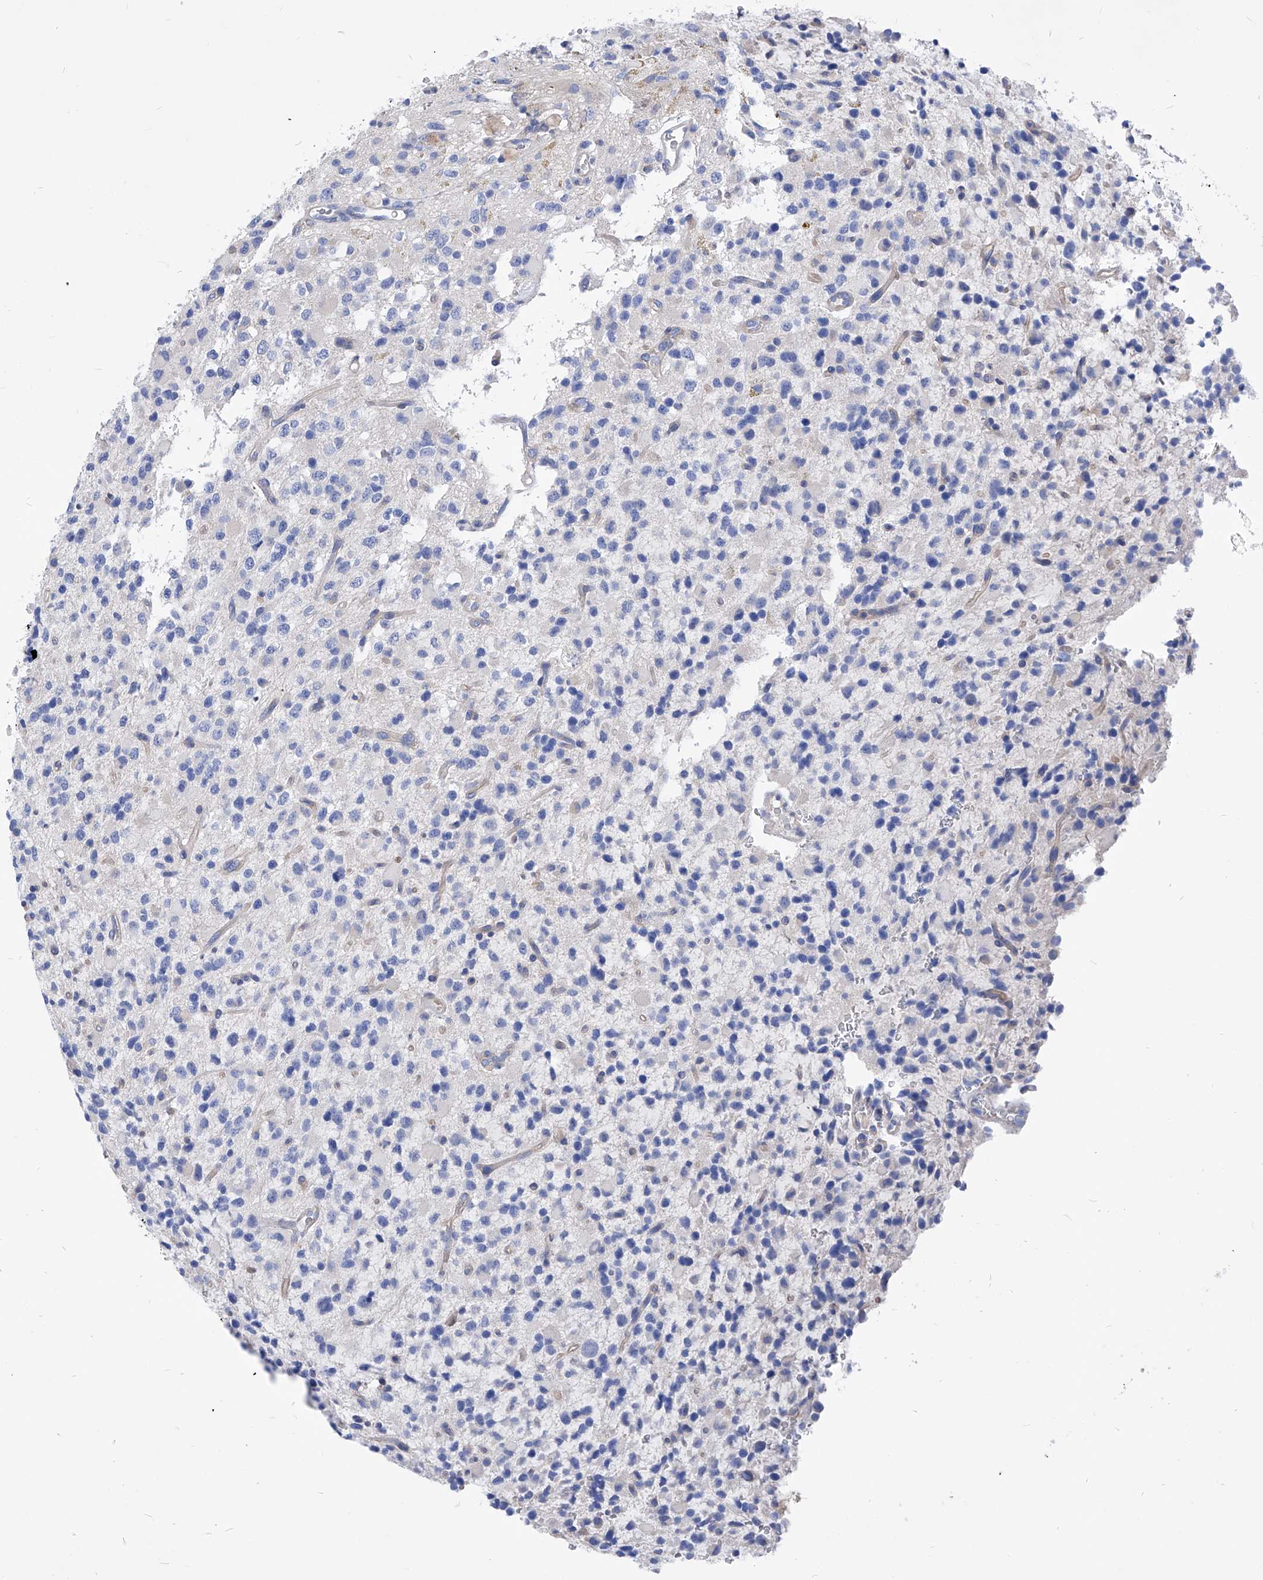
{"staining": {"intensity": "negative", "quantity": "none", "location": "none"}, "tissue": "glioma", "cell_type": "Tumor cells", "image_type": "cancer", "snomed": [{"axis": "morphology", "description": "Glioma, malignant, High grade"}, {"axis": "topography", "description": "Brain"}], "caption": "Human malignant glioma (high-grade) stained for a protein using immunohistochemistry (IHC) displays no staining in tumor cells.", "gene": "XPNPEP1", "patient": {"sex": "male", "age": 34}}